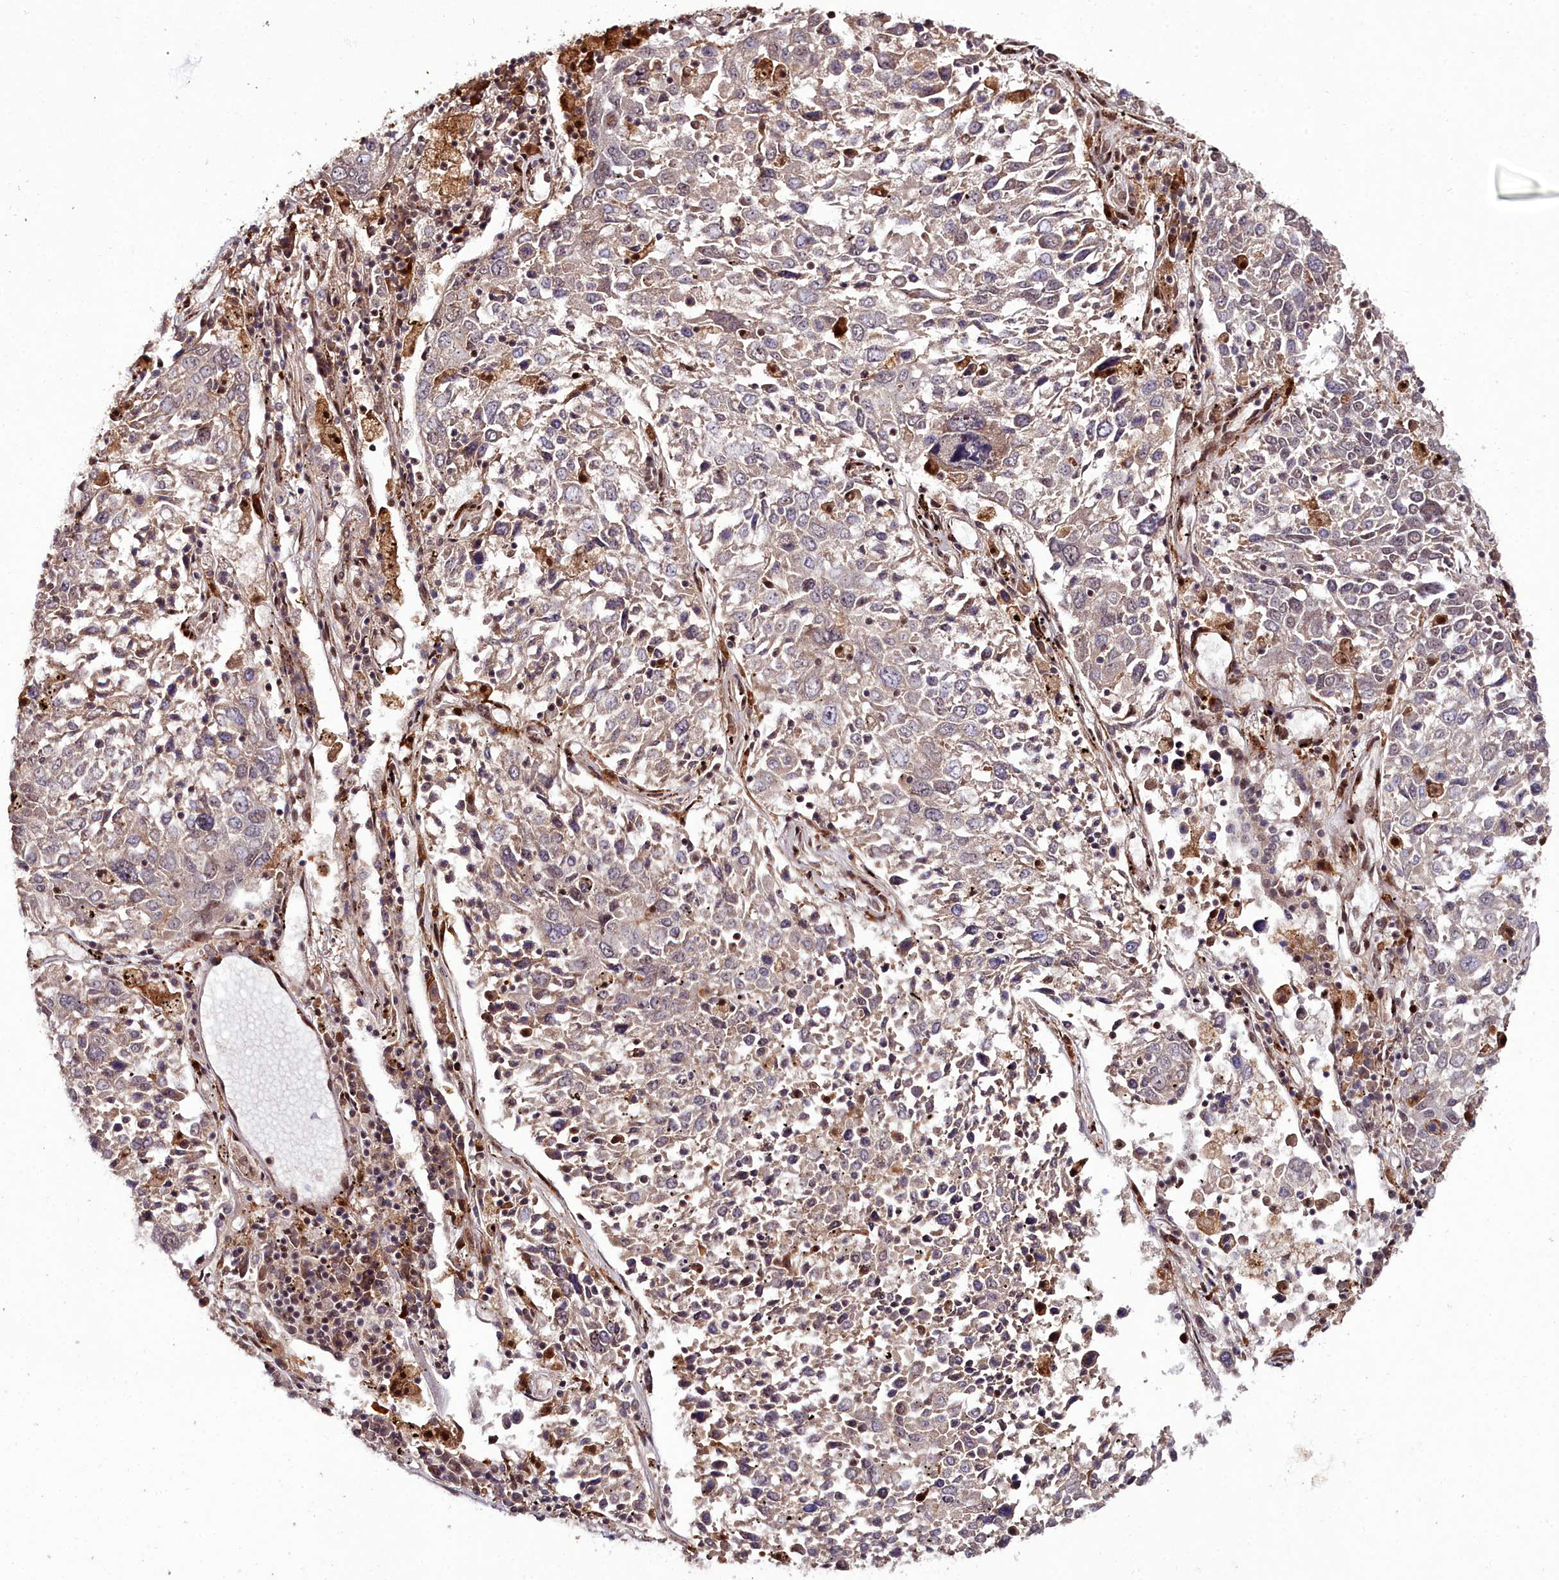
{"staining": {"intensity": "weak", "quantity": "25%-75%", "location": "cytoplasmic/membranous,nuclear"}, "tissue": "lung cancer", "cell_type": "Tumor cells", "image_type": "cancer", "snomed": [{"axis": "morphology", "description": "Squamous cell carcinoma, NOS"}, {"axis": "topography", "description": "Lung"}], "caption": "IHC histopathology image of human lung squamous cell carcinoma stained for a protein (brown), which exhibits low levels of weak cytoplasmic/membranous and nuclear staining in about 25%-75% of tumor cells.", "gene": "CXXC1", "patient": {"sex": "male", "age": 65}}